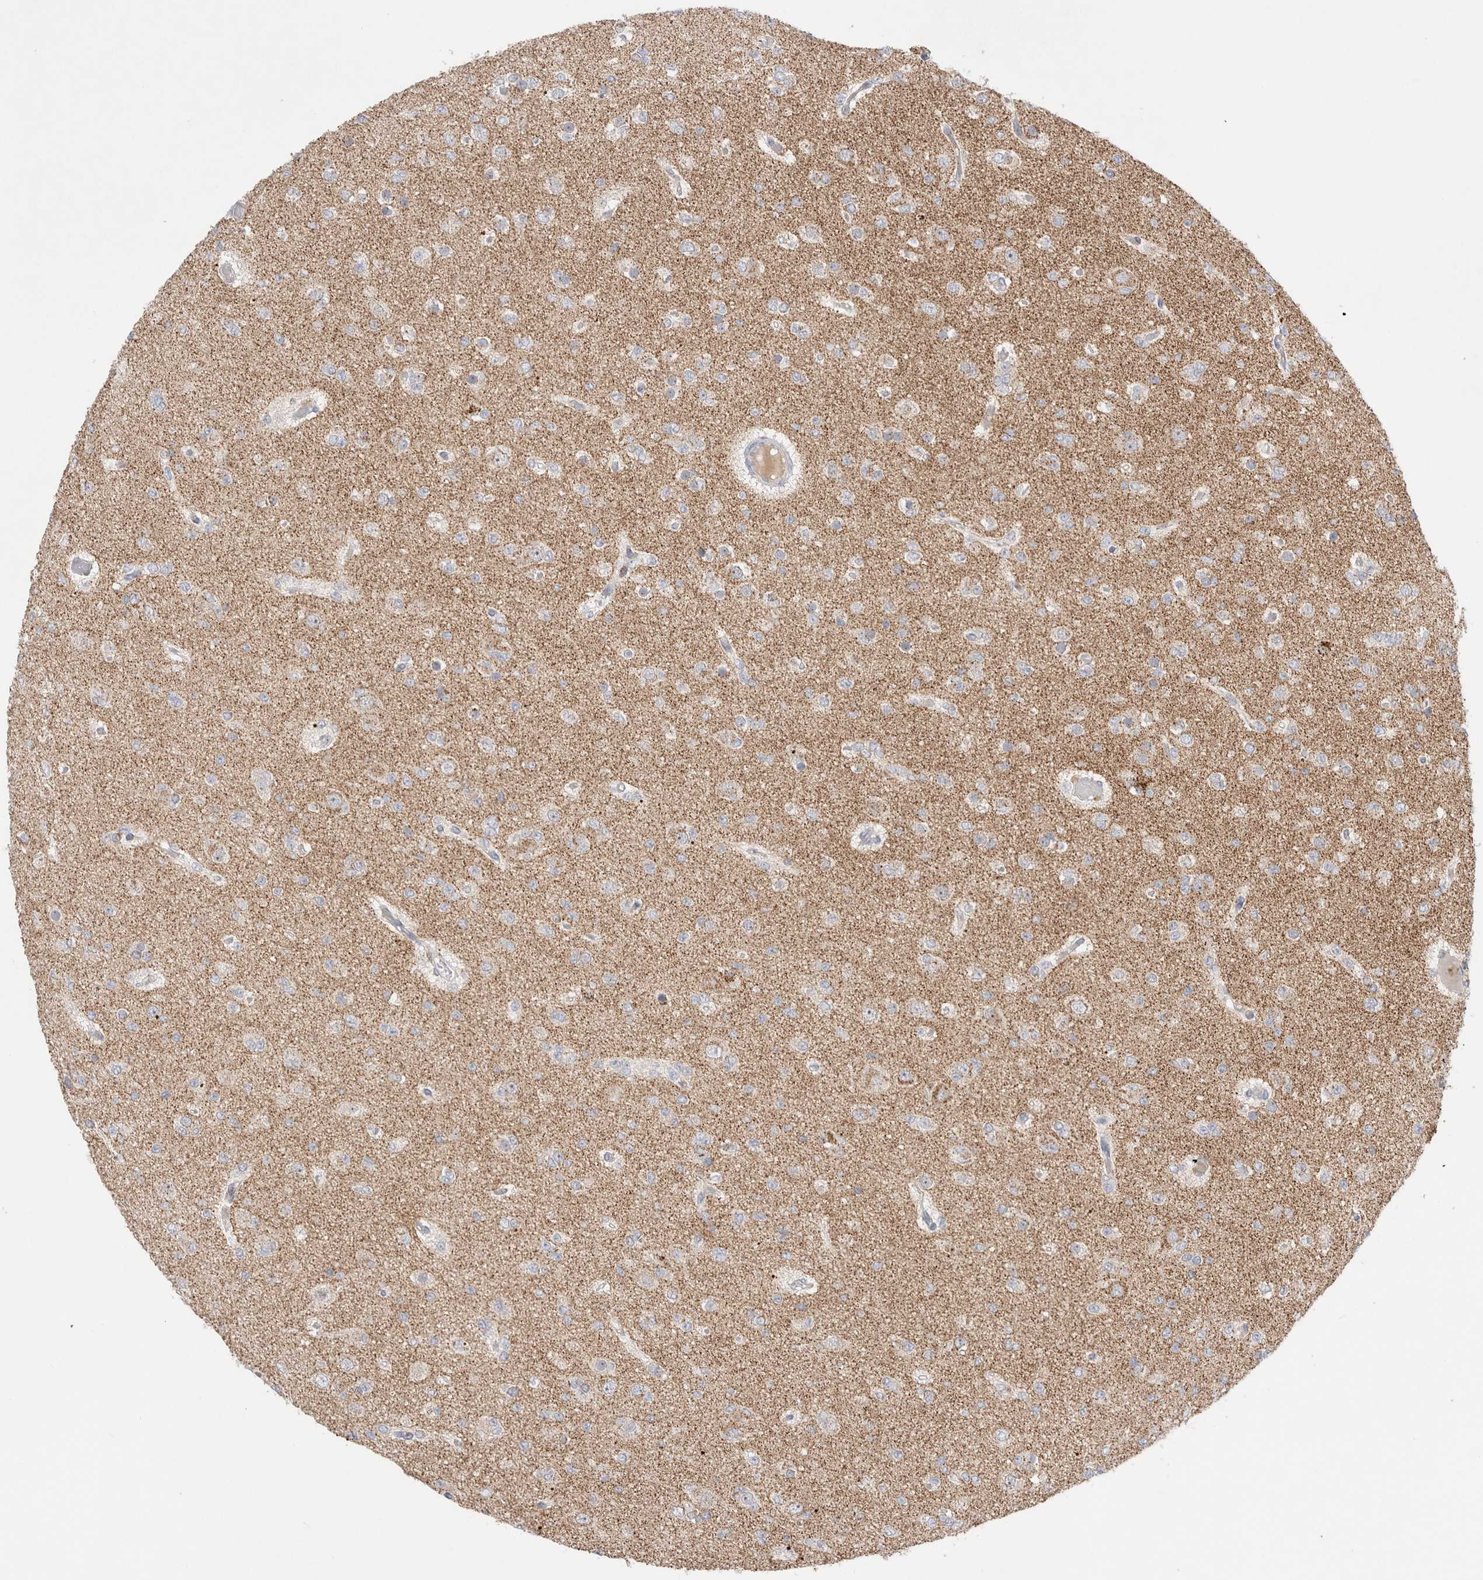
{"staining": {"intensity": "negative", "quantity": "none", "location": "none"}, "tissue": "glioma", "cell_type": "Tumor cells", "image_type": "cancer", "snomed": [{"axis": "morphology", "description": "Glioma, malignant, Low grade"}, {"axis": "topography", "description": "Brain"}], "caption": "DAB immunohistochemical staining of human low-grade glioma (malignant) displays no significant expression in tumor cells.", "gene": "CHADL", "patient": {"sex": "female", "age": 22}}